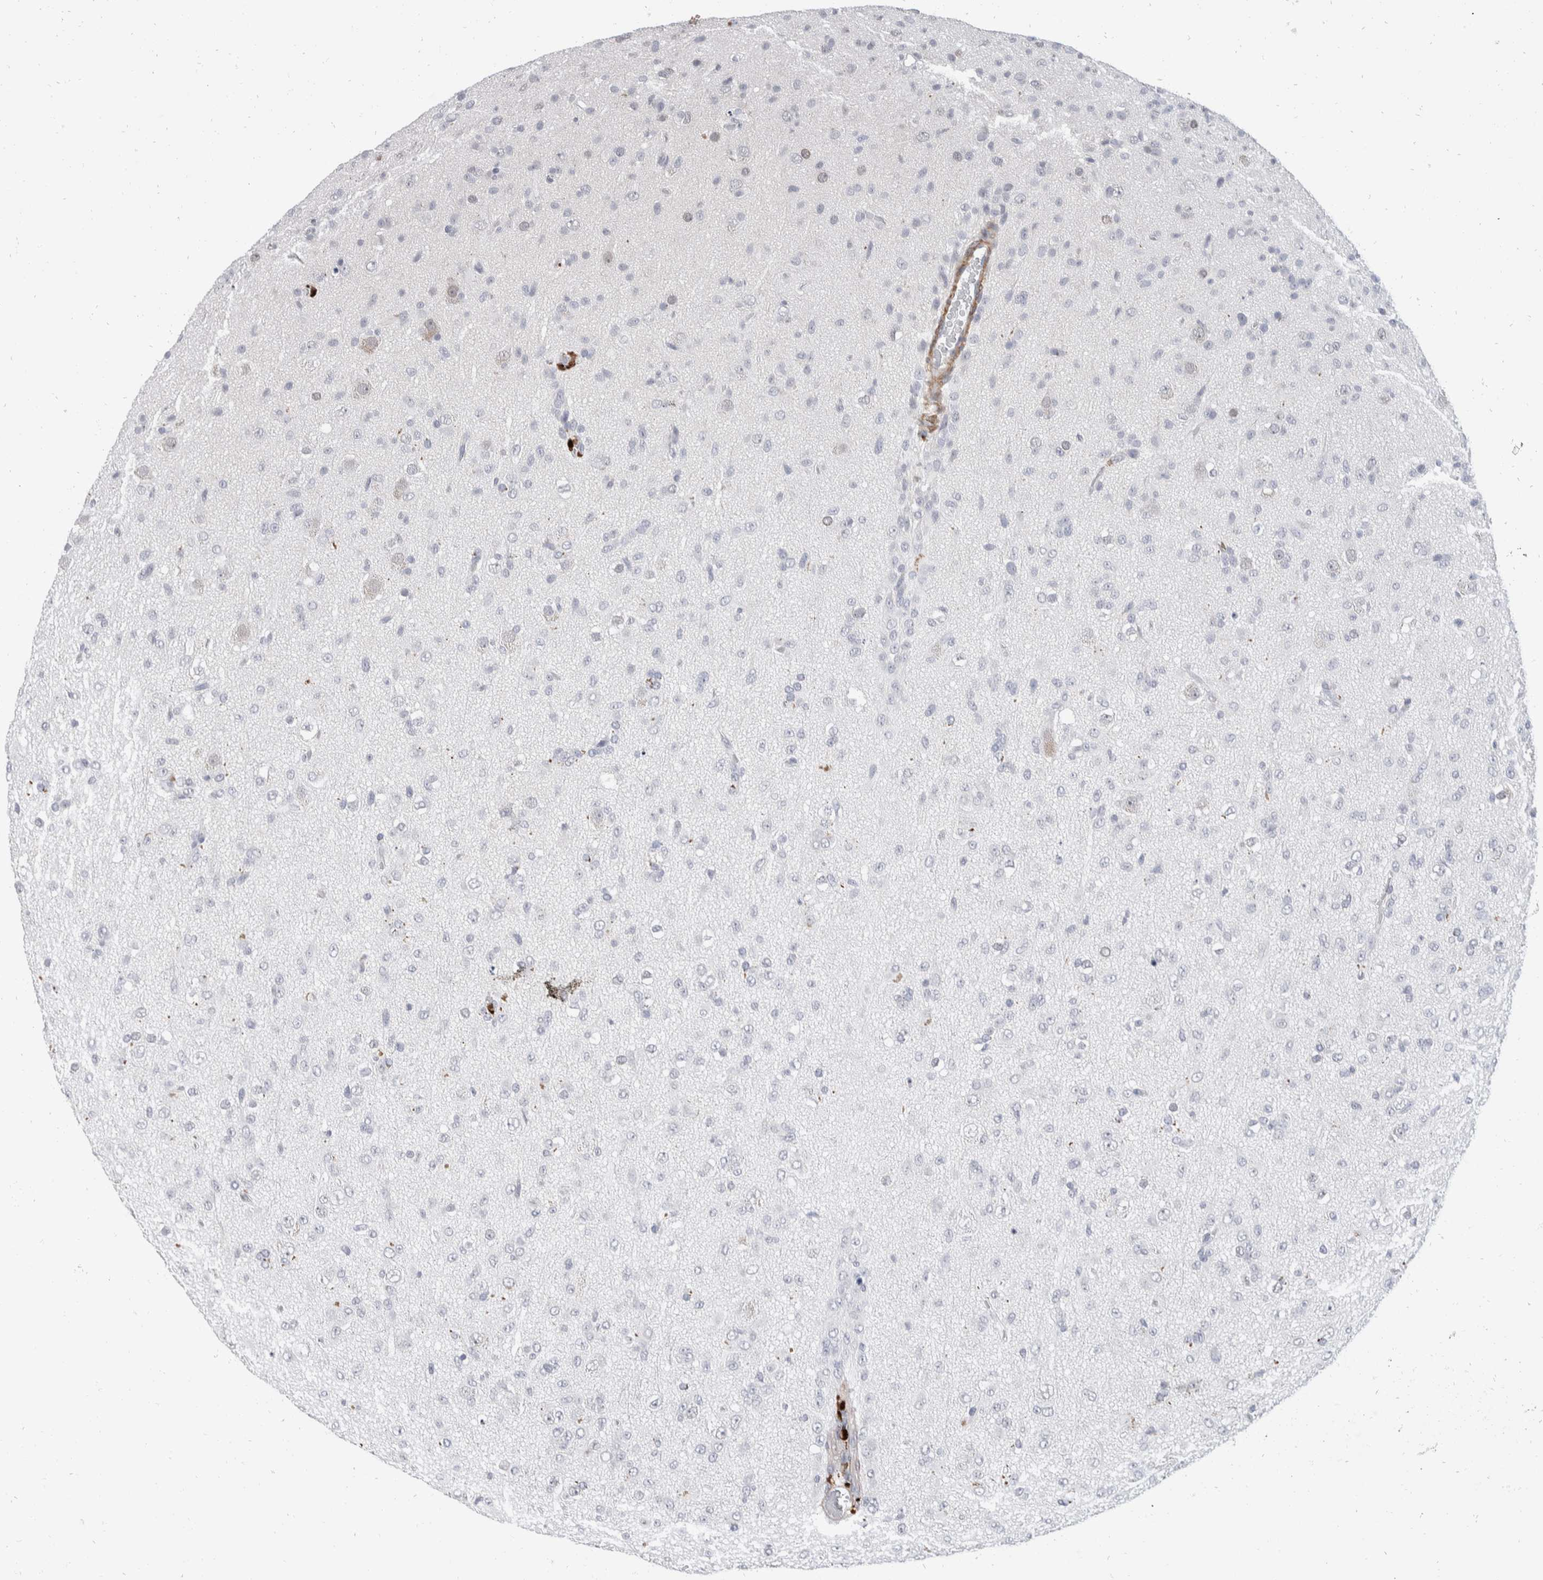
{"staining": {"intensity": "negative", "quantity": "none", "location": "none"}, "tissue": "glioma", "cell_type": "Tumor cells", "image_type": "cancer", "snomed": [{"axis": "morphology", "description": "Glioma, malignant, Low grade"}, {"axis": "topography", "description": "Brain"}], "caption": "Micrograph shows no protein staining in tumor cells of glioma tissue.", "gene": "CATSPERD", "patient": {"sex": "male", "age": 65}}